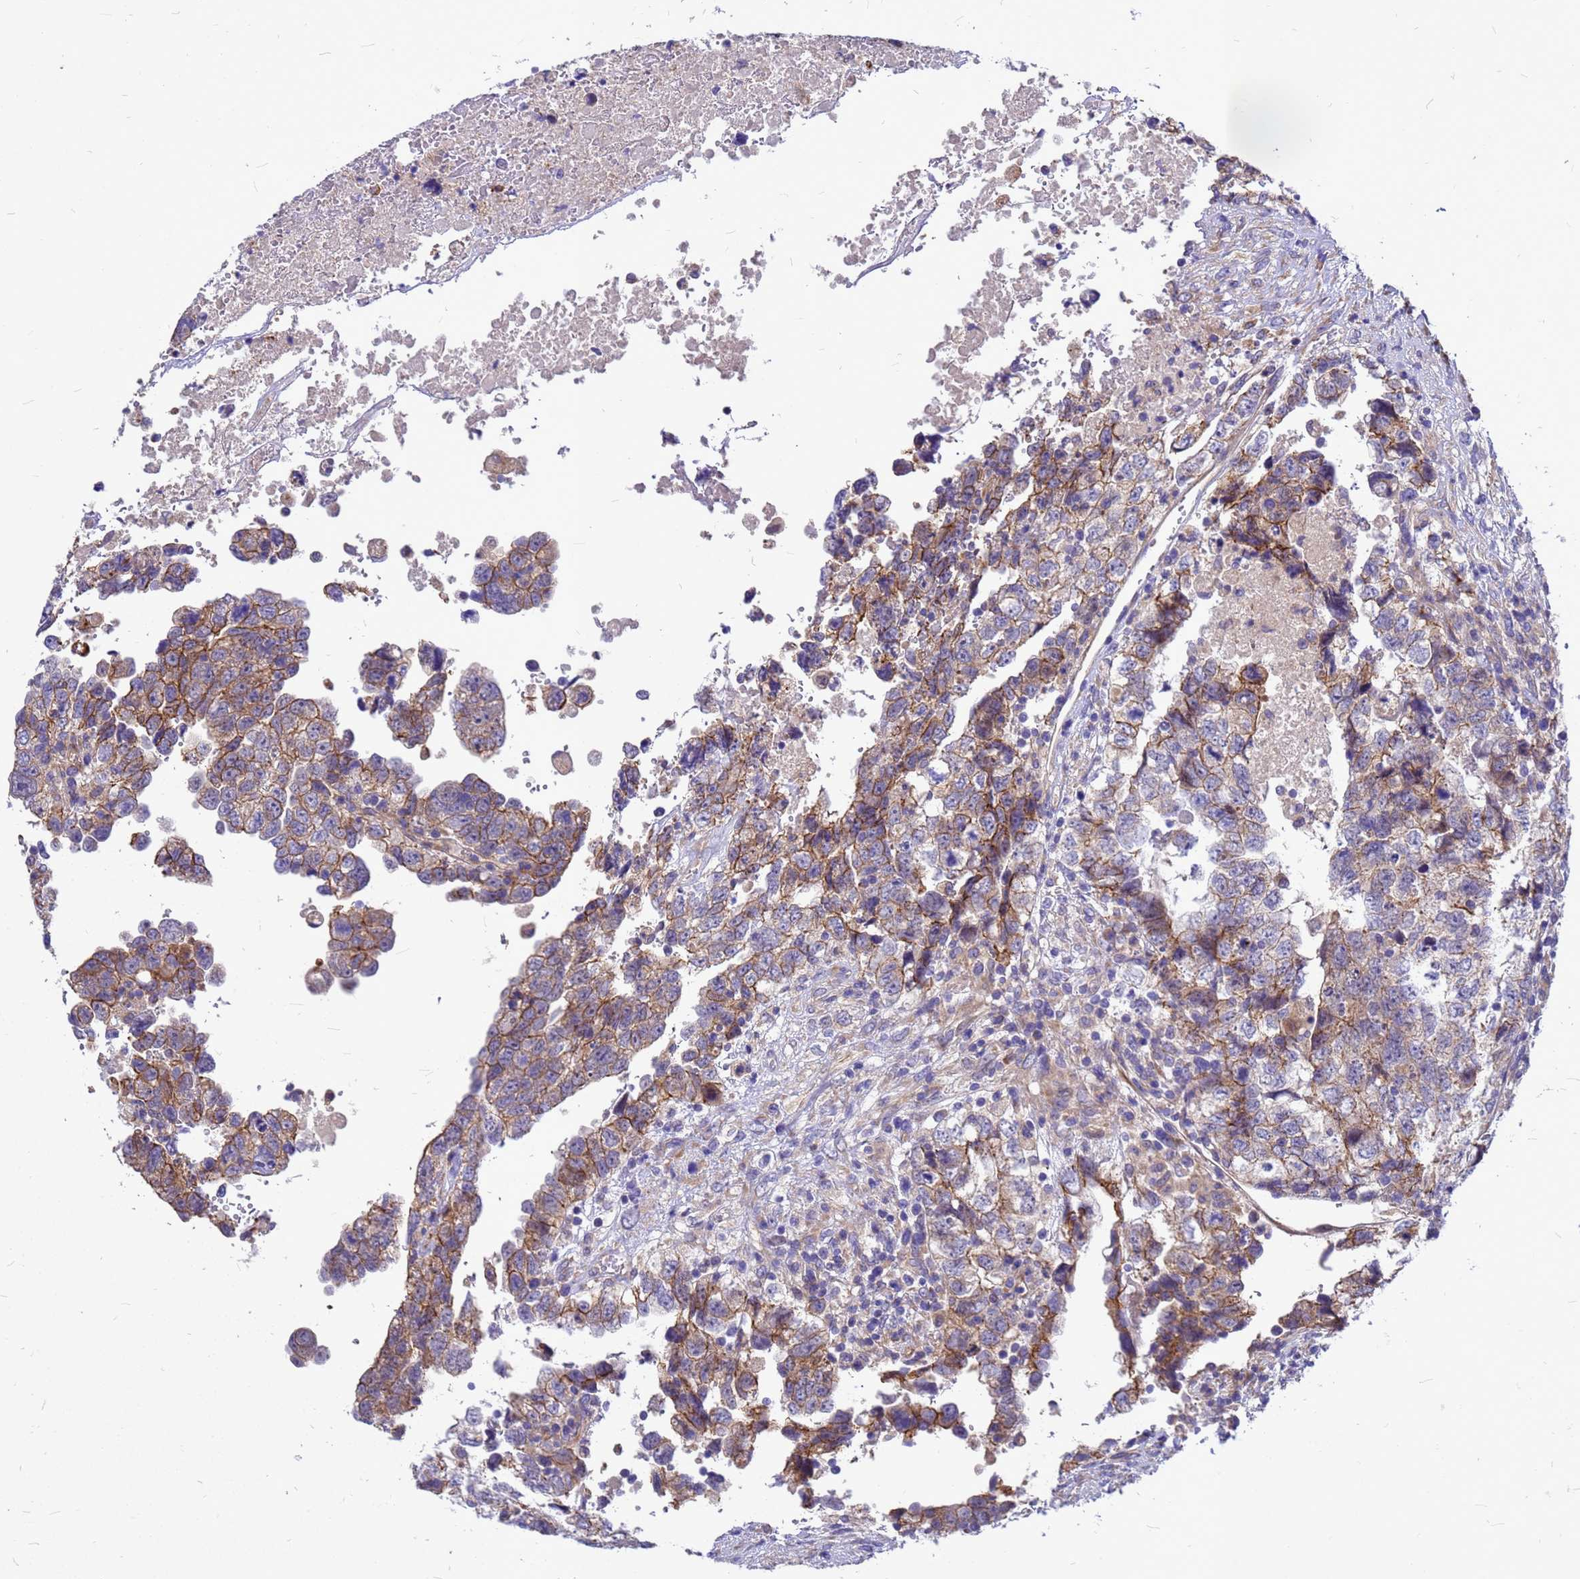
{"staining": {"intensity": "moderate", "quantity": ">75%", "location": "cytoplasmic/membranous"}, "tissue": "testis cancer", "cell_type": "Tumor cells", "image_type": "cancer", "snomed": [{"axis": "morphology", "description": "Carcinoma, Embryonal, NOS"}, {"axis": "topography", "description": "Testis"}], "caption": "Protein expression analysis of testis embryonal carcinoma shows moderate cytoplasmic/membranous staining in approximately >75% of tumor cells. Nuclei are stained in blue.", "gene": "FBXW5", "patient": {"sex": "male", "age": 37}}